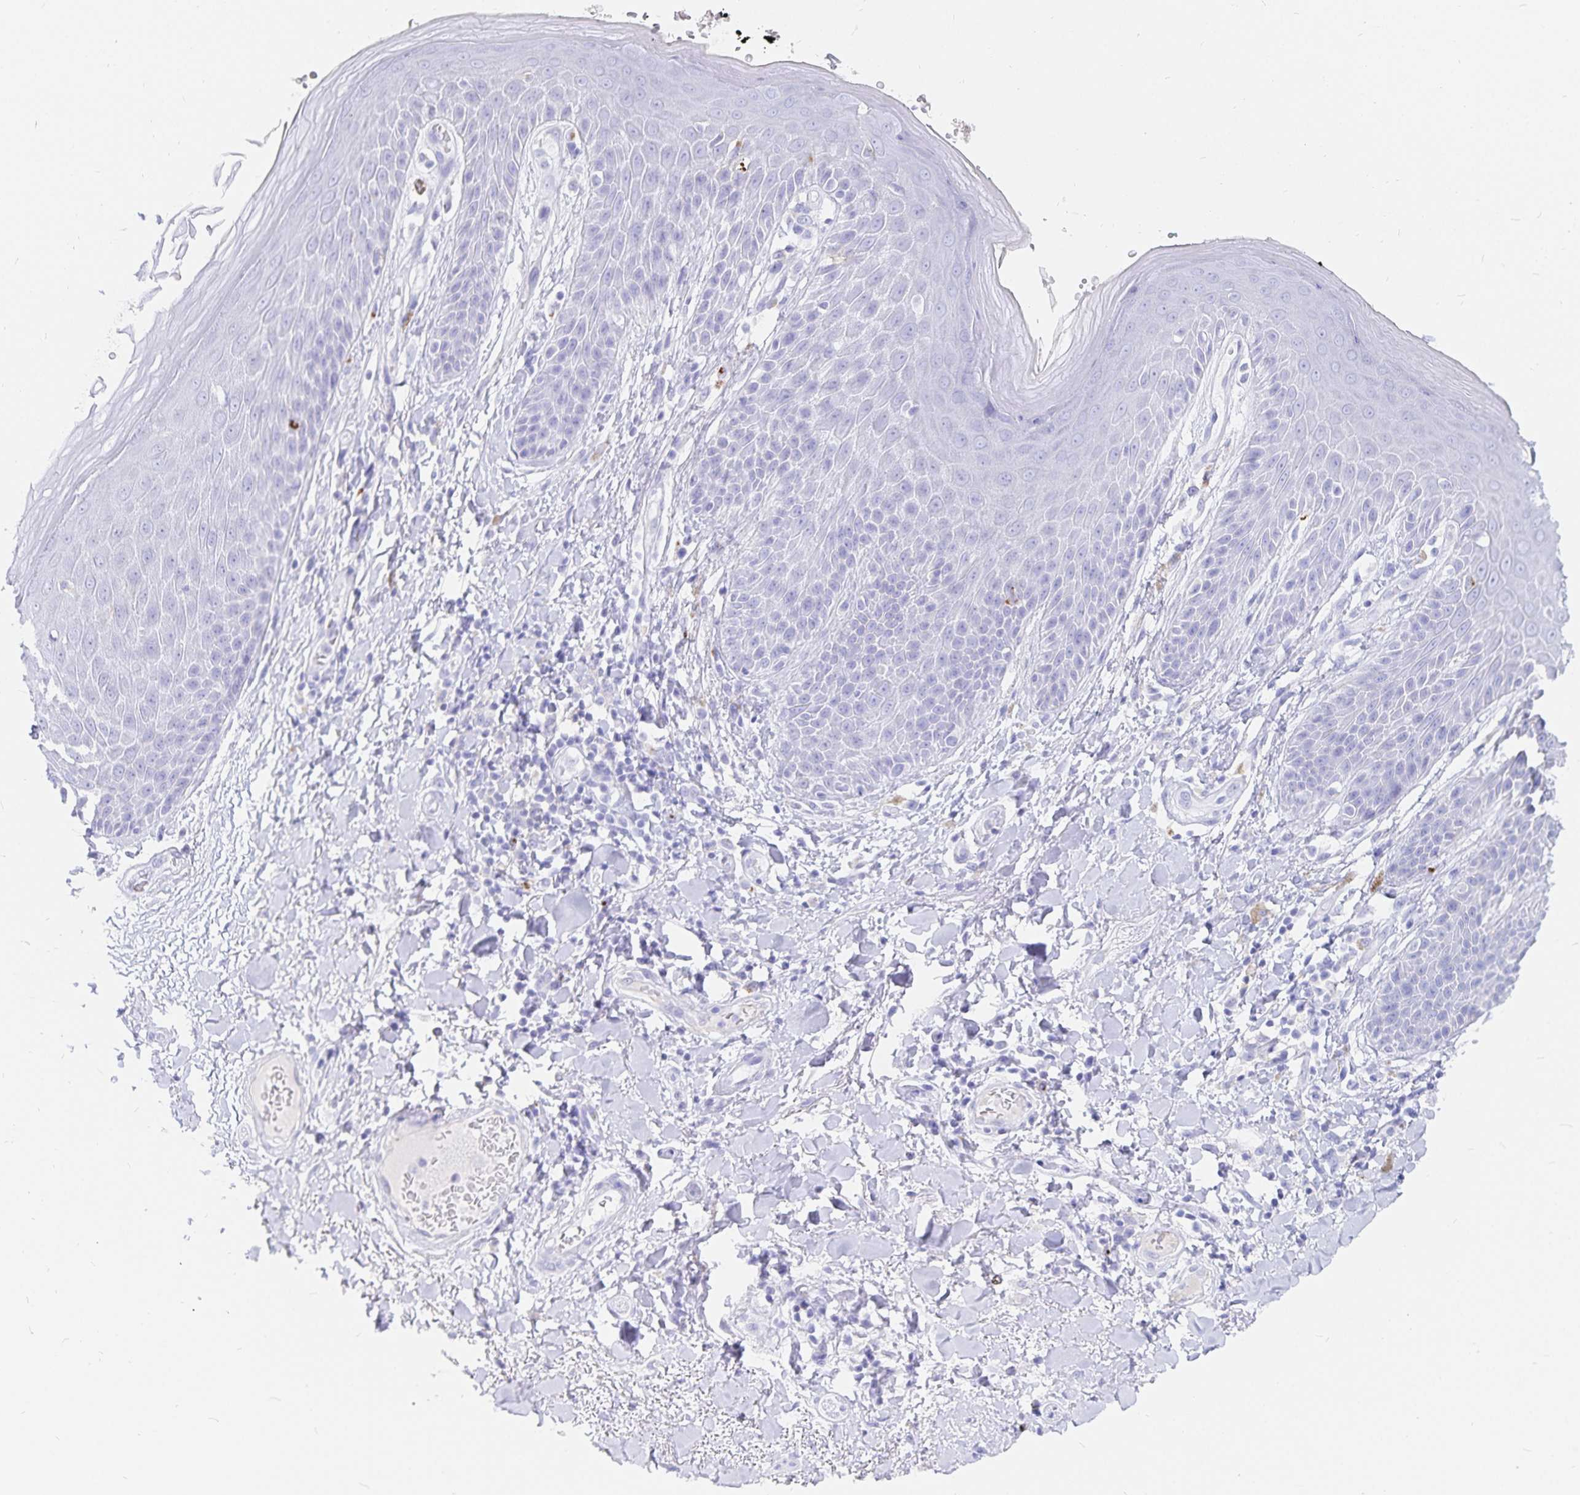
{"staining": {"intensity": "negative", "quantity": "none", "location": "none"}, "tissue": "skin", "cell_type": "Epidermal cells", "image_type": "normal", "snomed": [{"axis": "morphology", "description": "Normal tissue, NOS"}, {"axis": "topography", "description": "Anal"}, {"axis": "topography", "description": "Peripheral nerve tissue"}], "caption": "High power microscopy histopathology image of an IHC micrograph of benign skin, revealing no significant expression in epidermal cells.", "gene": "INSL5", "patient": {"sex": "male", "age": 51}}